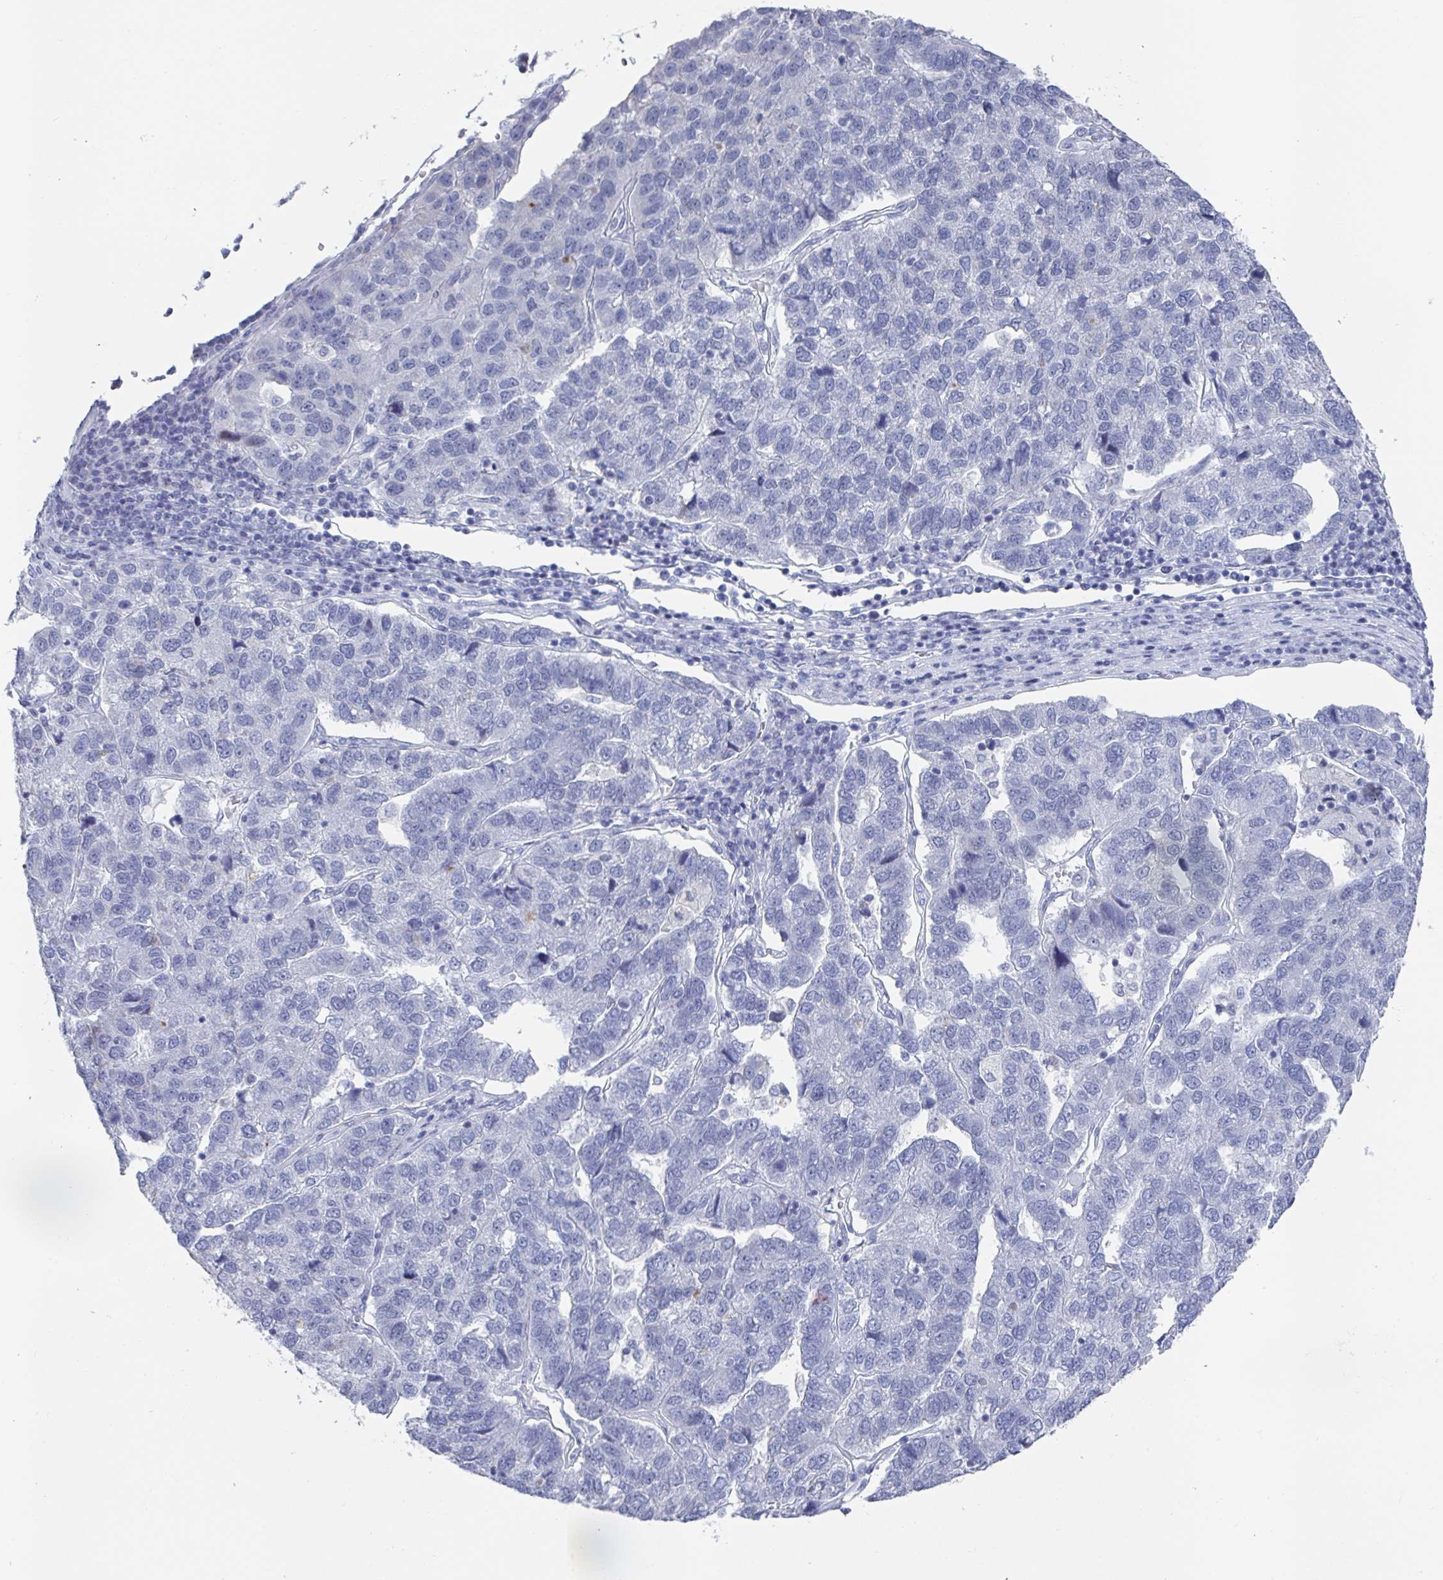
{"staining": {"intensity": "negative", "quantity": "none", "location": "none"}, "tissue": "pancreatic cancer", "cell_type": "Tumor cells", "image_type": "cancer", "snomed": [{"axis": "morphology", "description": "Adenocarcinoma, NOS"}, {"axis": "topography", "description": "Pancreas"}], "caption": "IHC micrograph of human pancreatic cancer (adenocarcinoma) stained for a protein (brown), which reveals no positivity in tumor cells.", "gene": "CAMKV", "patient": {"sex": "female", "age": 61}}